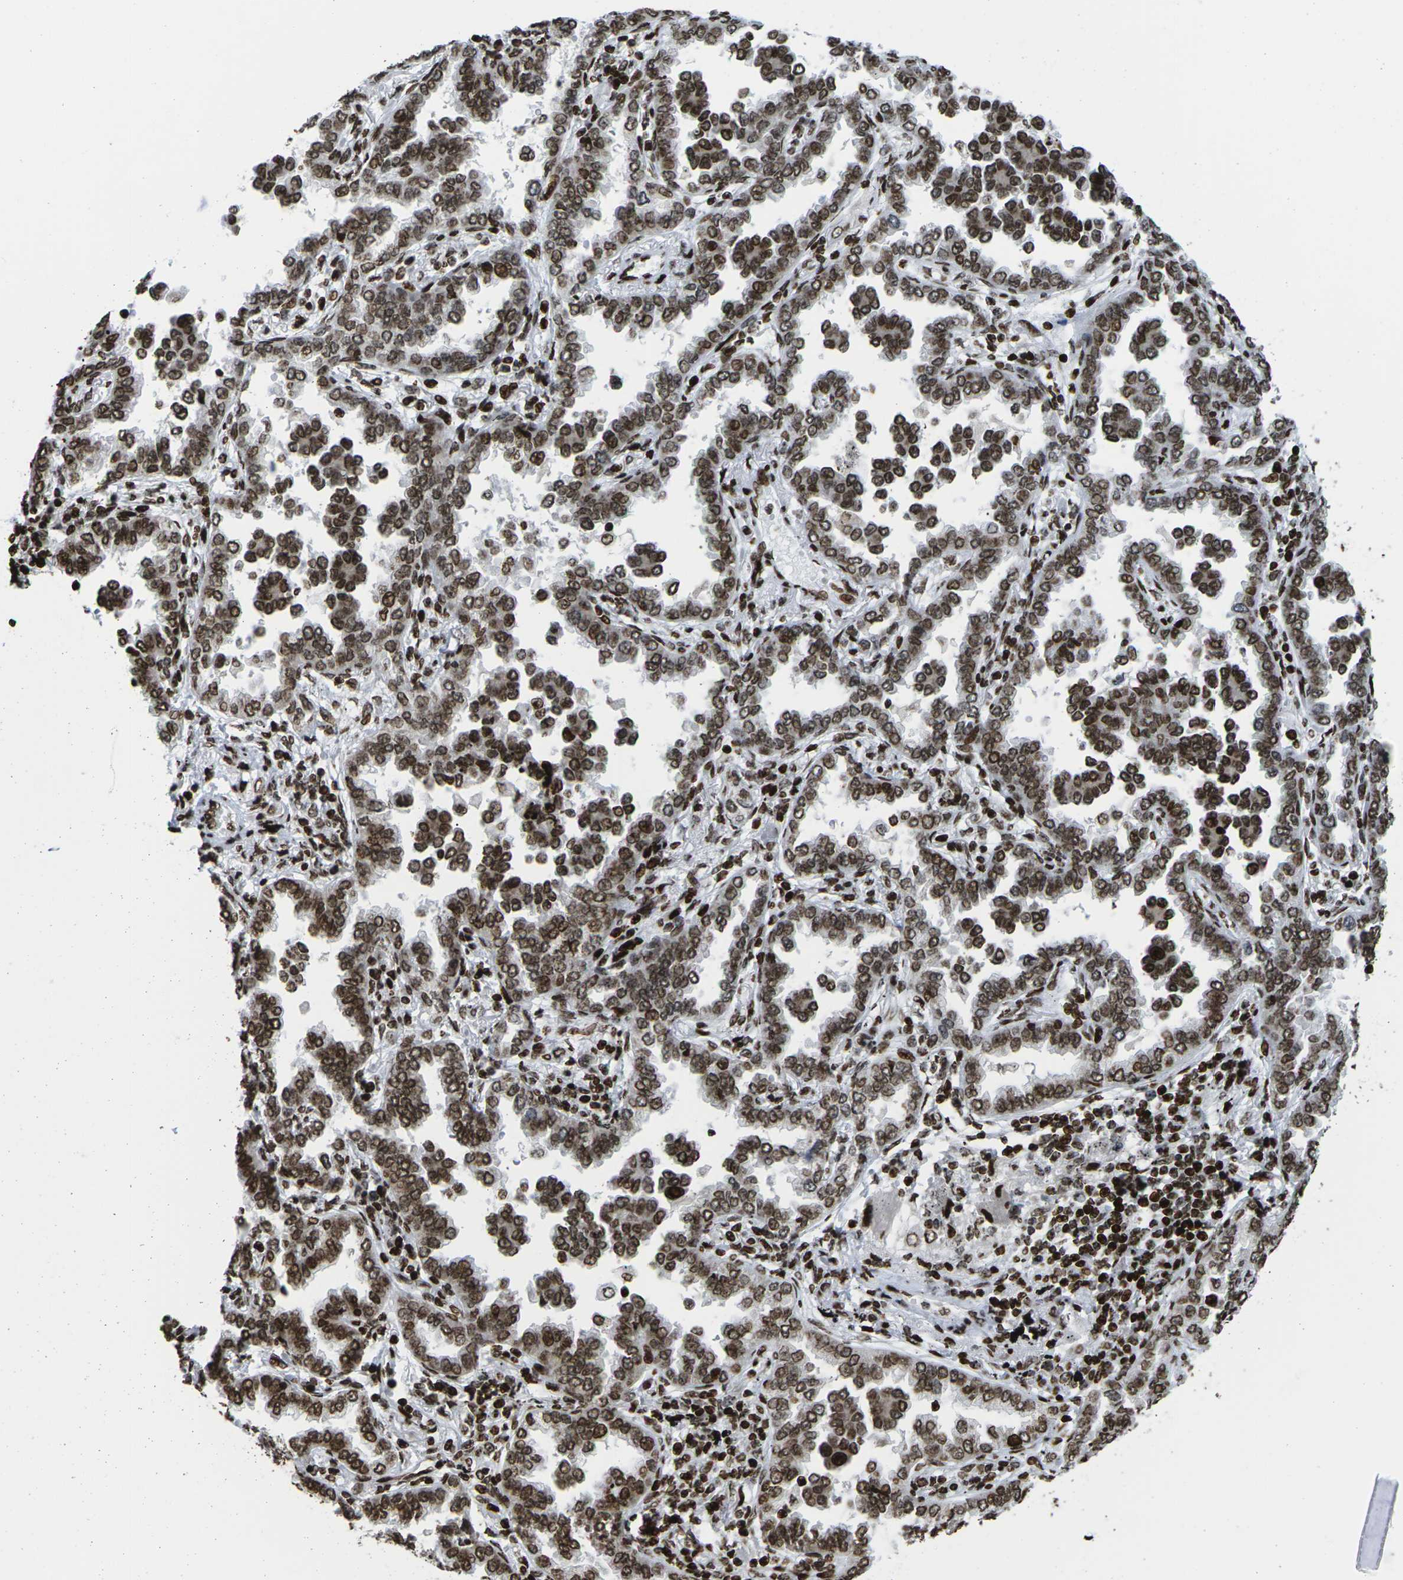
{"staining": {"intensity": "strong", "quantity": ">75%", "location": "cytoplasmic/membranous,nuclear"}, "tissue": "lung cancer", "cell_type": "Tumor cells", "image_type": "cancer", "snomed": [{"axis": "morphology", "description": "Normal tissue, NOS"}, {"axis": "morphology", "description": "Adenocarcinoma, NOS"}, {"axis": "topography", "description": "Lung"}], "caption": "The immunohistochemical stain labels strong cytoplasmic/membranous and nuclear expression in tumor cells of lung cancer (adenocarcinoma) tissue.", "gene": "H1-4", "patient": {"sex": "male", "age": 59}}